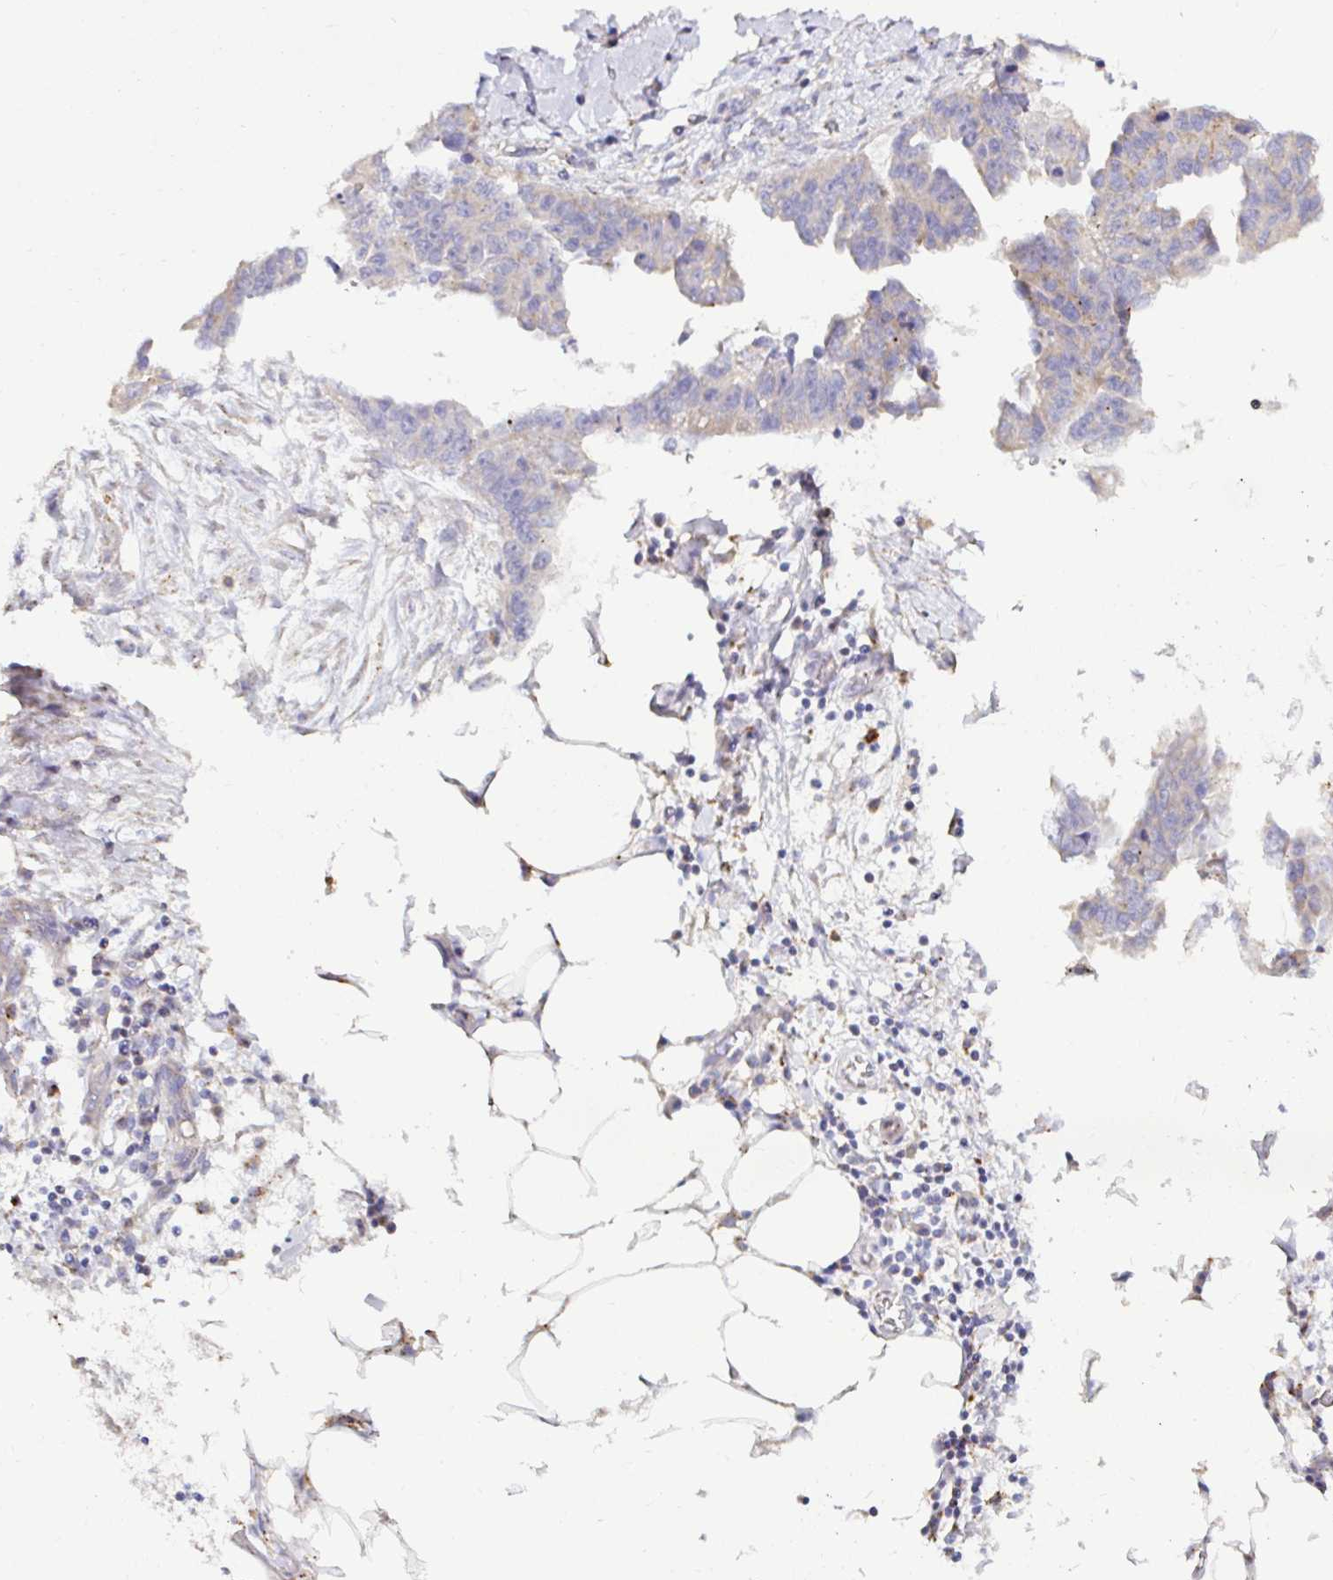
{"staining": {"intensity": "weak", "quantity": "<25%", "location": "cytoplasmic/membranous"}, "tissue": "ovarian cancer", "cell_type": "Tumor cells", "image_type": "cancer", "snomed": [{"axis": "morphology", "description": "Cystadenocarcinoma, serous, NOS"}, {"axis": "topography", "description": "Ovary"}], "caption": "High magnification brightfield microscopy of ovarian cancer (serous cystadenocarcinoma) stained with DAB (brown) and counterstained with hematoxylin (blue): tumor cells show no significant positivity. (DAB immunohistochemistry (IHC) with hematoxylin counter stain).", "gene": "GALNS", "patient": {"sex": "female", "age": 75}}